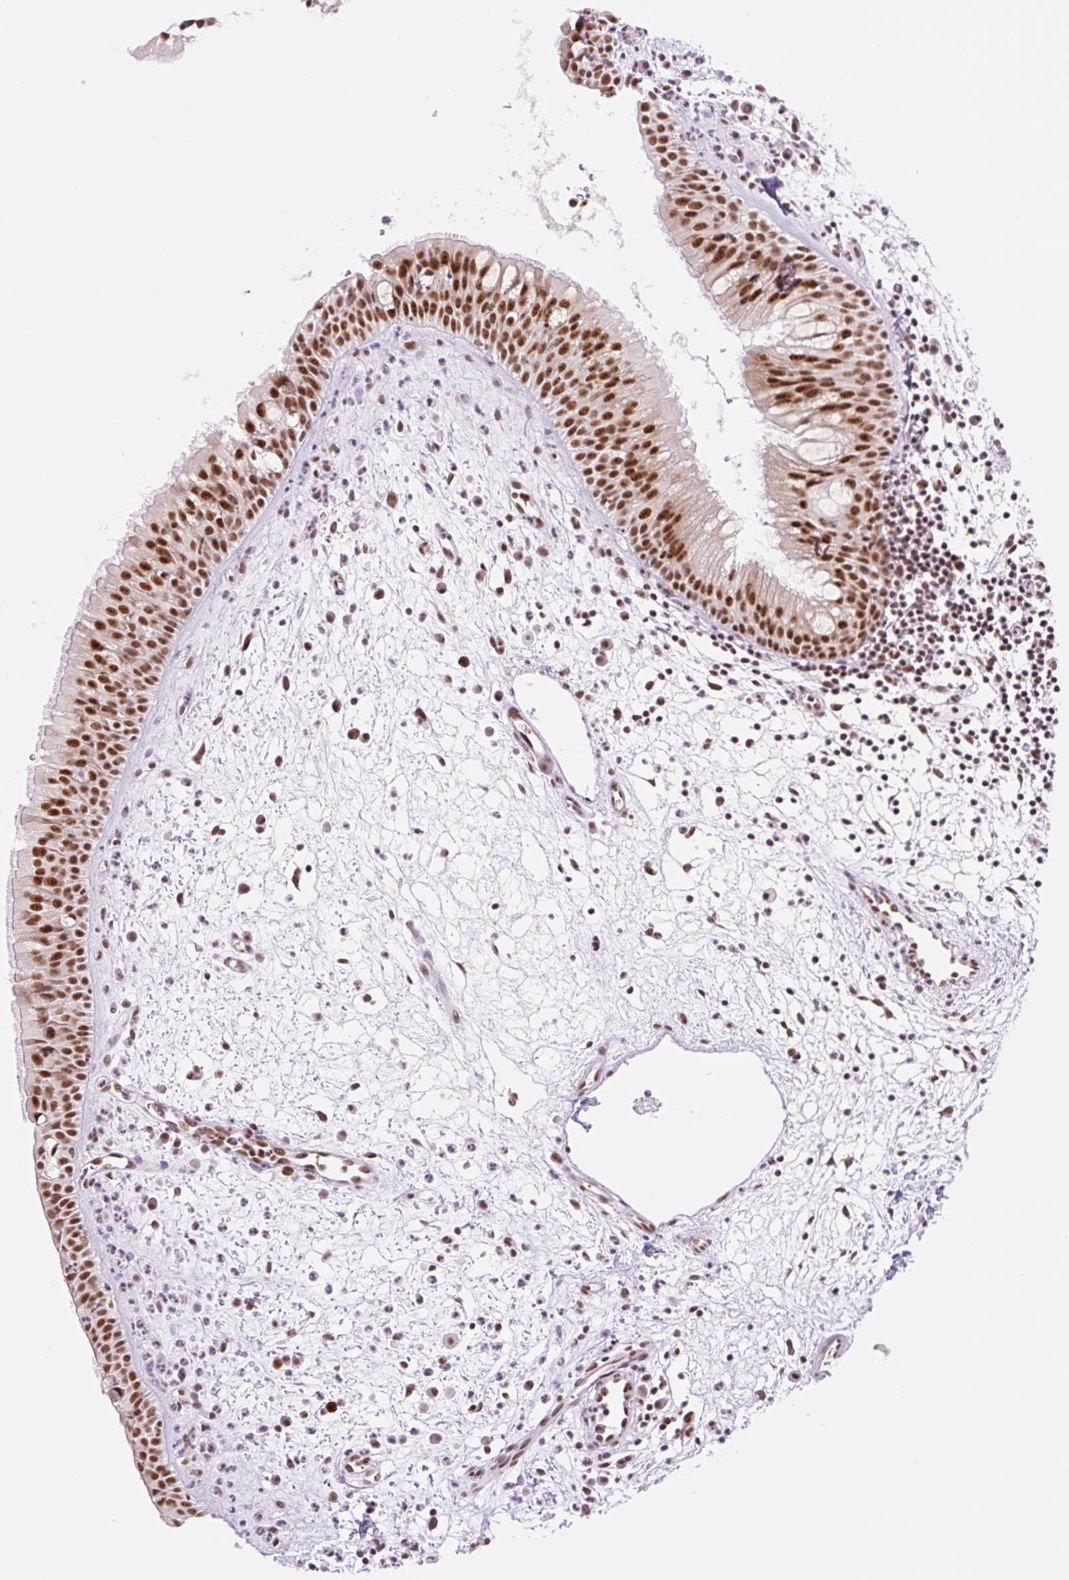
{"staining": {"intensity": "strong", "quantity": "25%-75%", "location": "nuclear"}, "tissue": "nasopharynx", "cell_type": "Respiratory epithelial cells", "image_type": "normal", "snomed": [{"axis": "morphology", "description": "Normal tissue, NOS"}, {"axis": "topography", "description": "Nasopharynx"}], "caption": "Immunohistochemical staining of normal nasopharynx shows 25%-75% levels of strong nuclear protein staining in about 25%-75% of respiratory epithelial cells.", "gene": "PRDM11", "patient": {"sex": "male", "age": 65}}